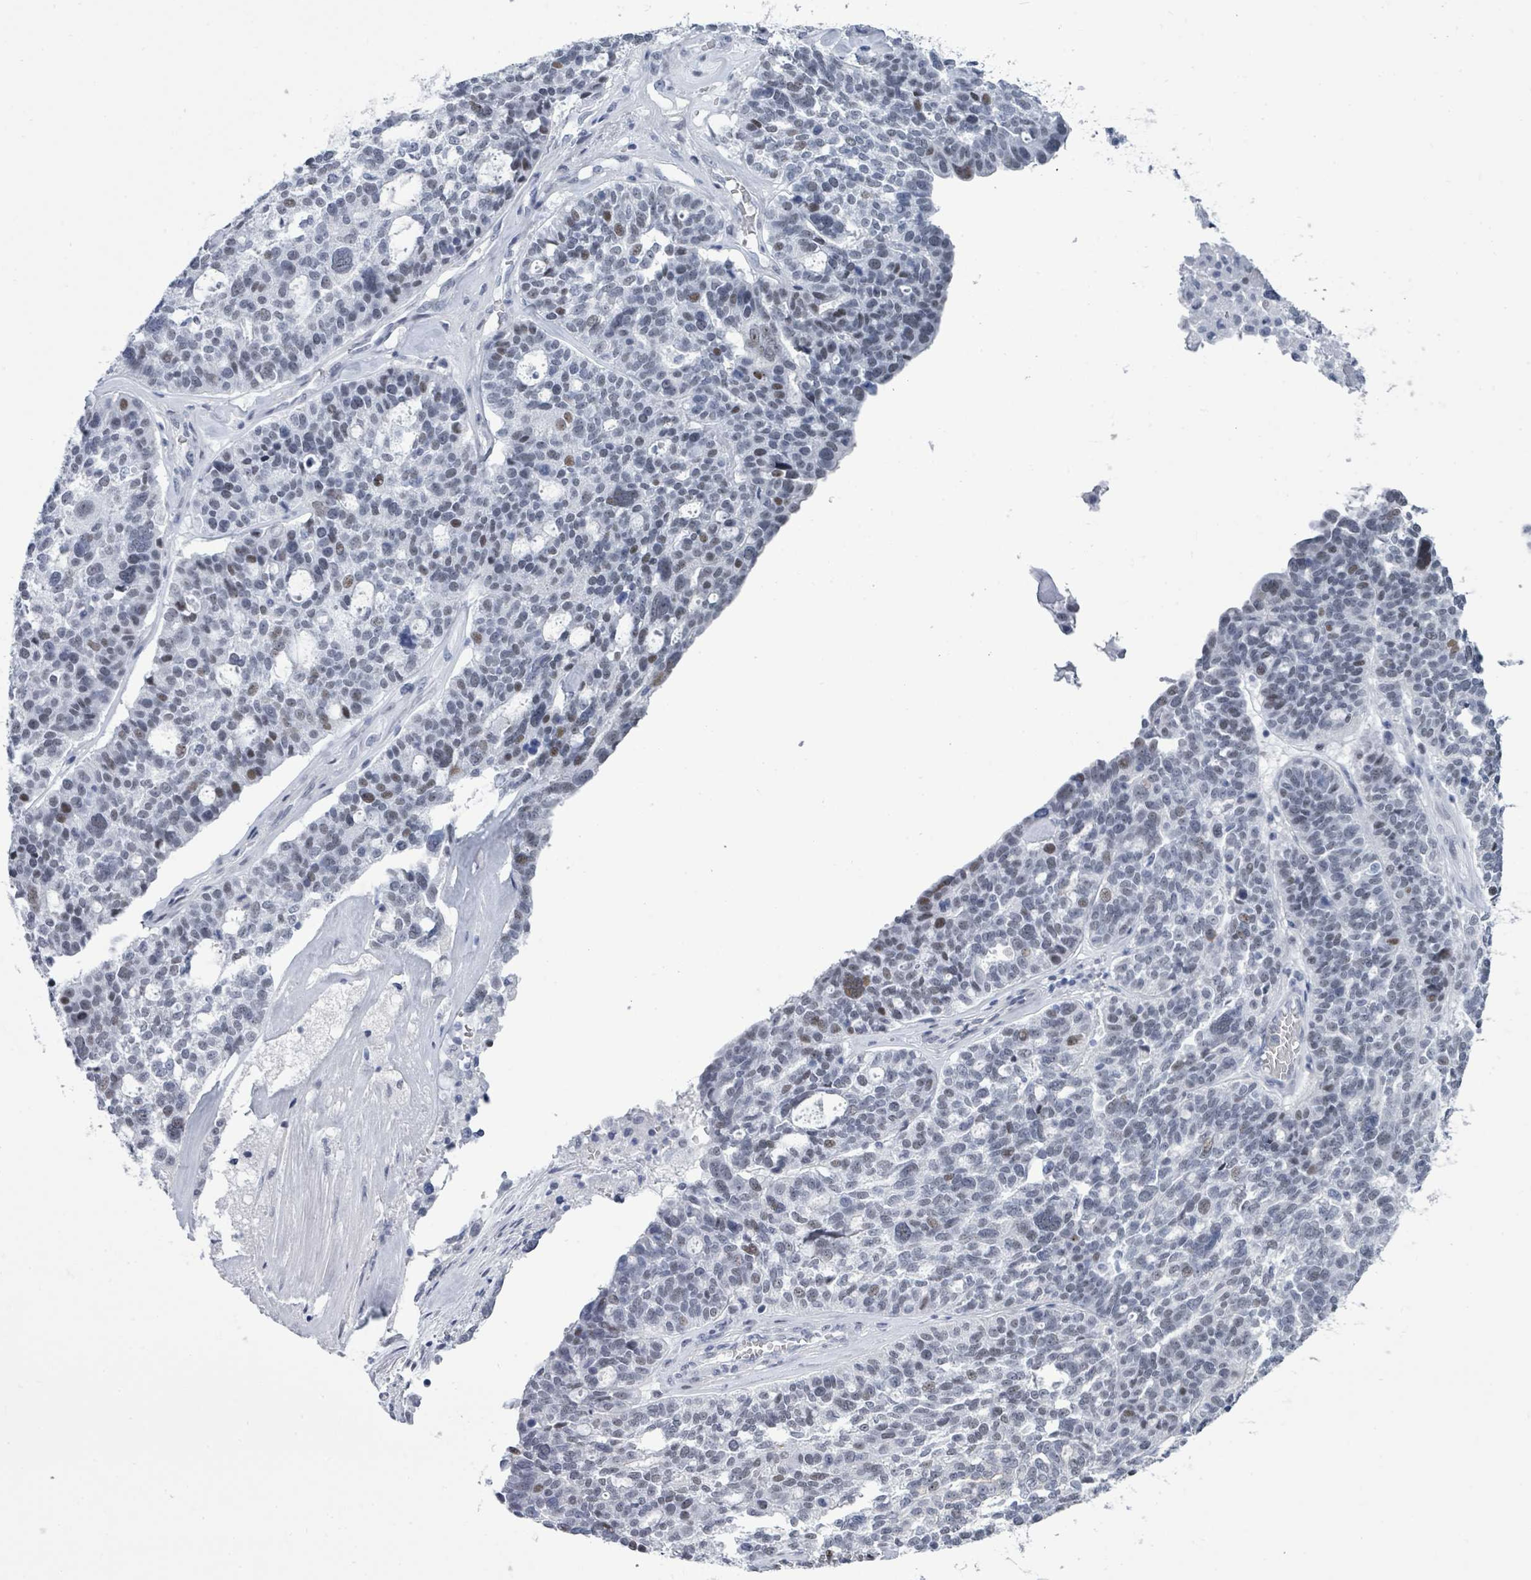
{"staining": {"intensity": "weak", "quantity": "<25%", "location": "nuclear"}, "tissue": "ovarian cancer", "cell_type": "Tumor cells", "image_type": "cancer", "snomed": [{"axis": "morphology", "description": "Cystadenocarcinoma, serous, NOS"}, {"axis": "topography", "description": "Ovary"}], "caption": "An immunohistochemistry image of serous cystadenocarcinoma (ovarian) is shown. There is no staining in tumor cells of serous cystadenocarcinoma (ovarian). Nuclei are stained in blue.", "gene": "CT45A5", "patient": {"sex": "female", "age": 59}}